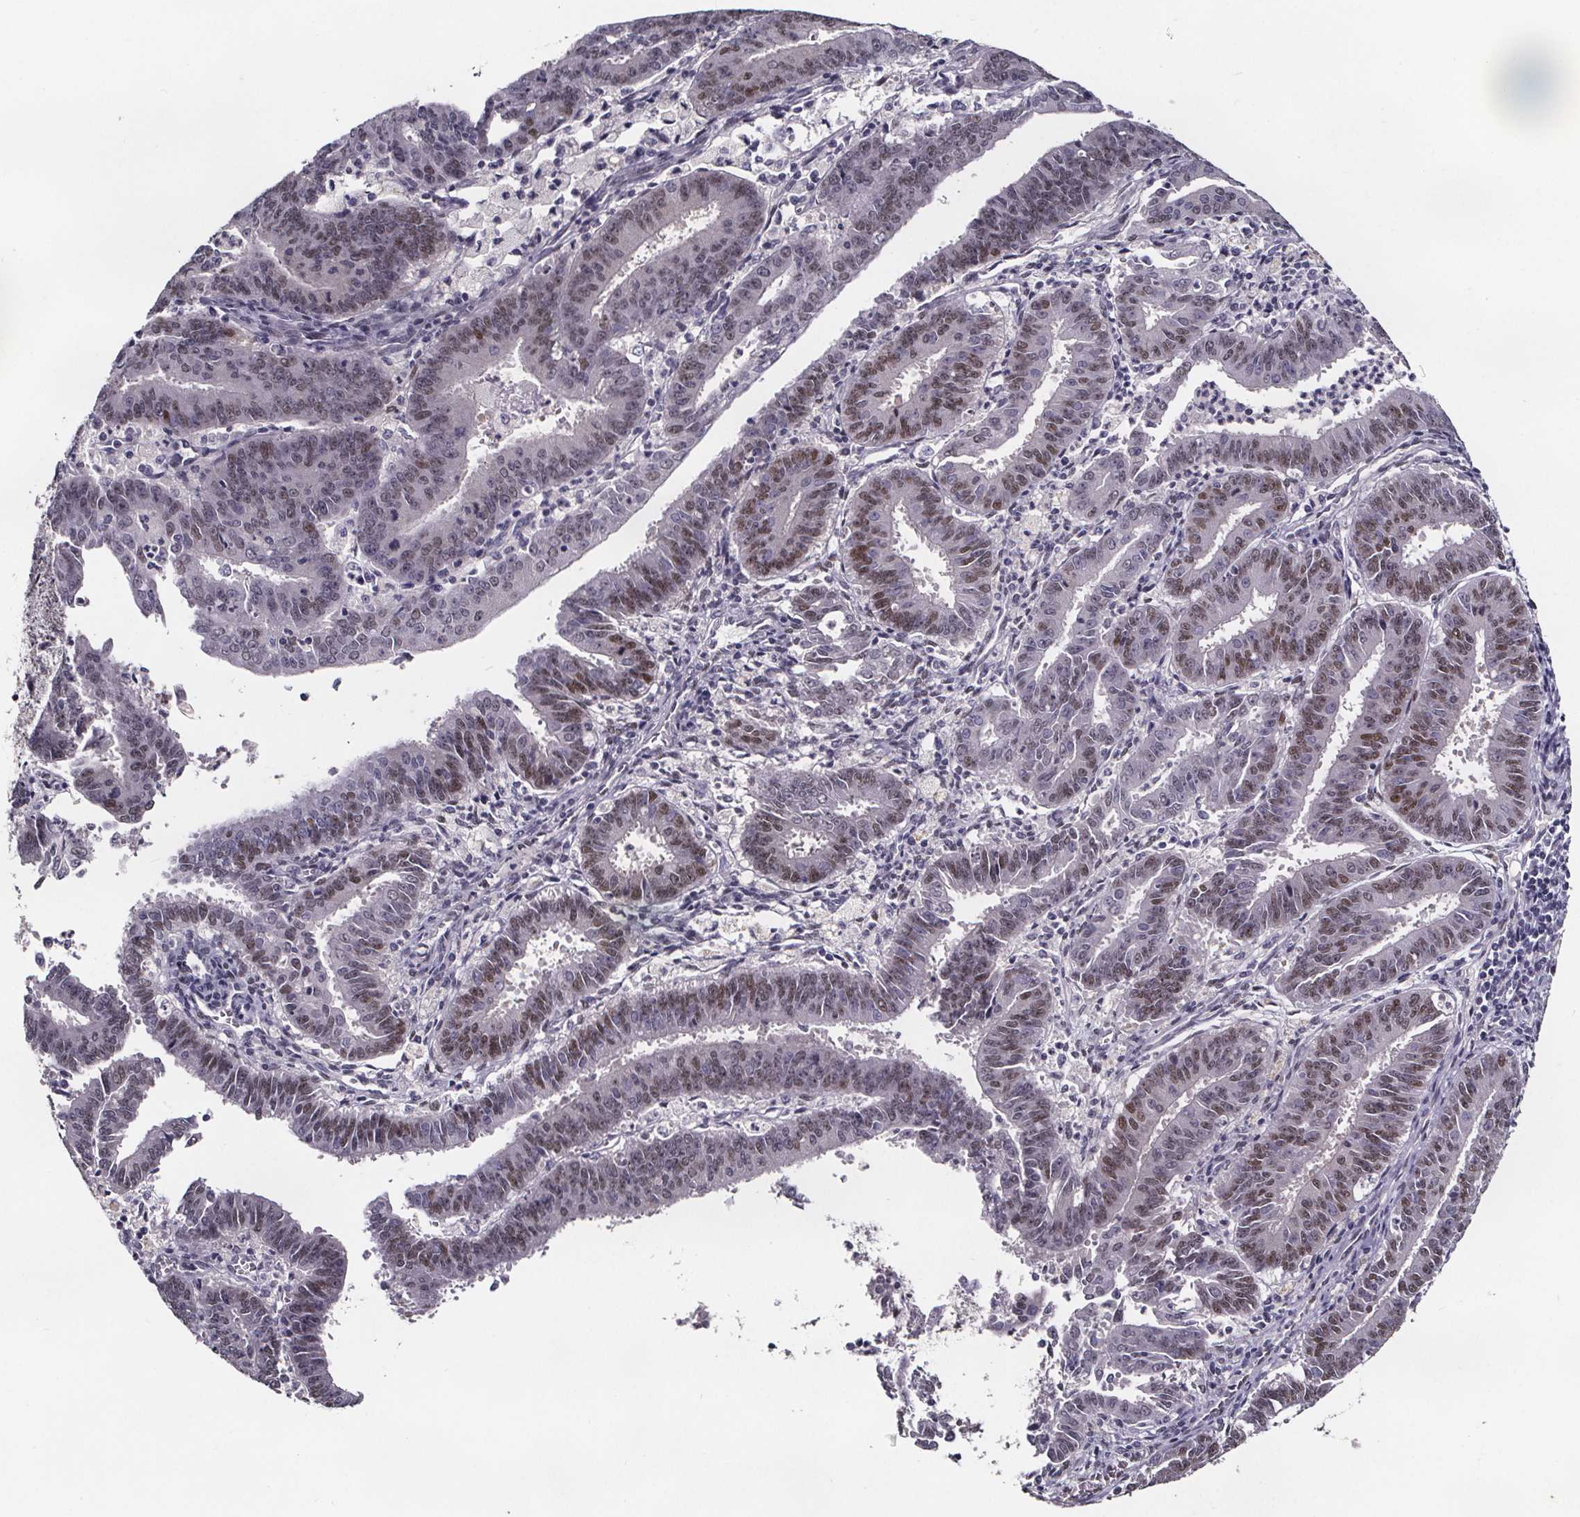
{"staining": {"intensity": "moderate", "quantity": "25%-75%", "location": "nuclear"}, "tissue": "endometrial cancer", "cell_type": "Tumor cells", "image_type": "cancer", "snomed": [{"axis": "morphology", "description": "Adenocarcinoma, NOS"}, {"axis": "topography", "description": "Endometrium"}], "caption": "Tumor cells display medium levels of moderate nuclear expression in approximately 25%-75% of cells in human endometrial adenocarcinoma.", "gene": "AR", "patient": {"sex": "female", "age": 73}}